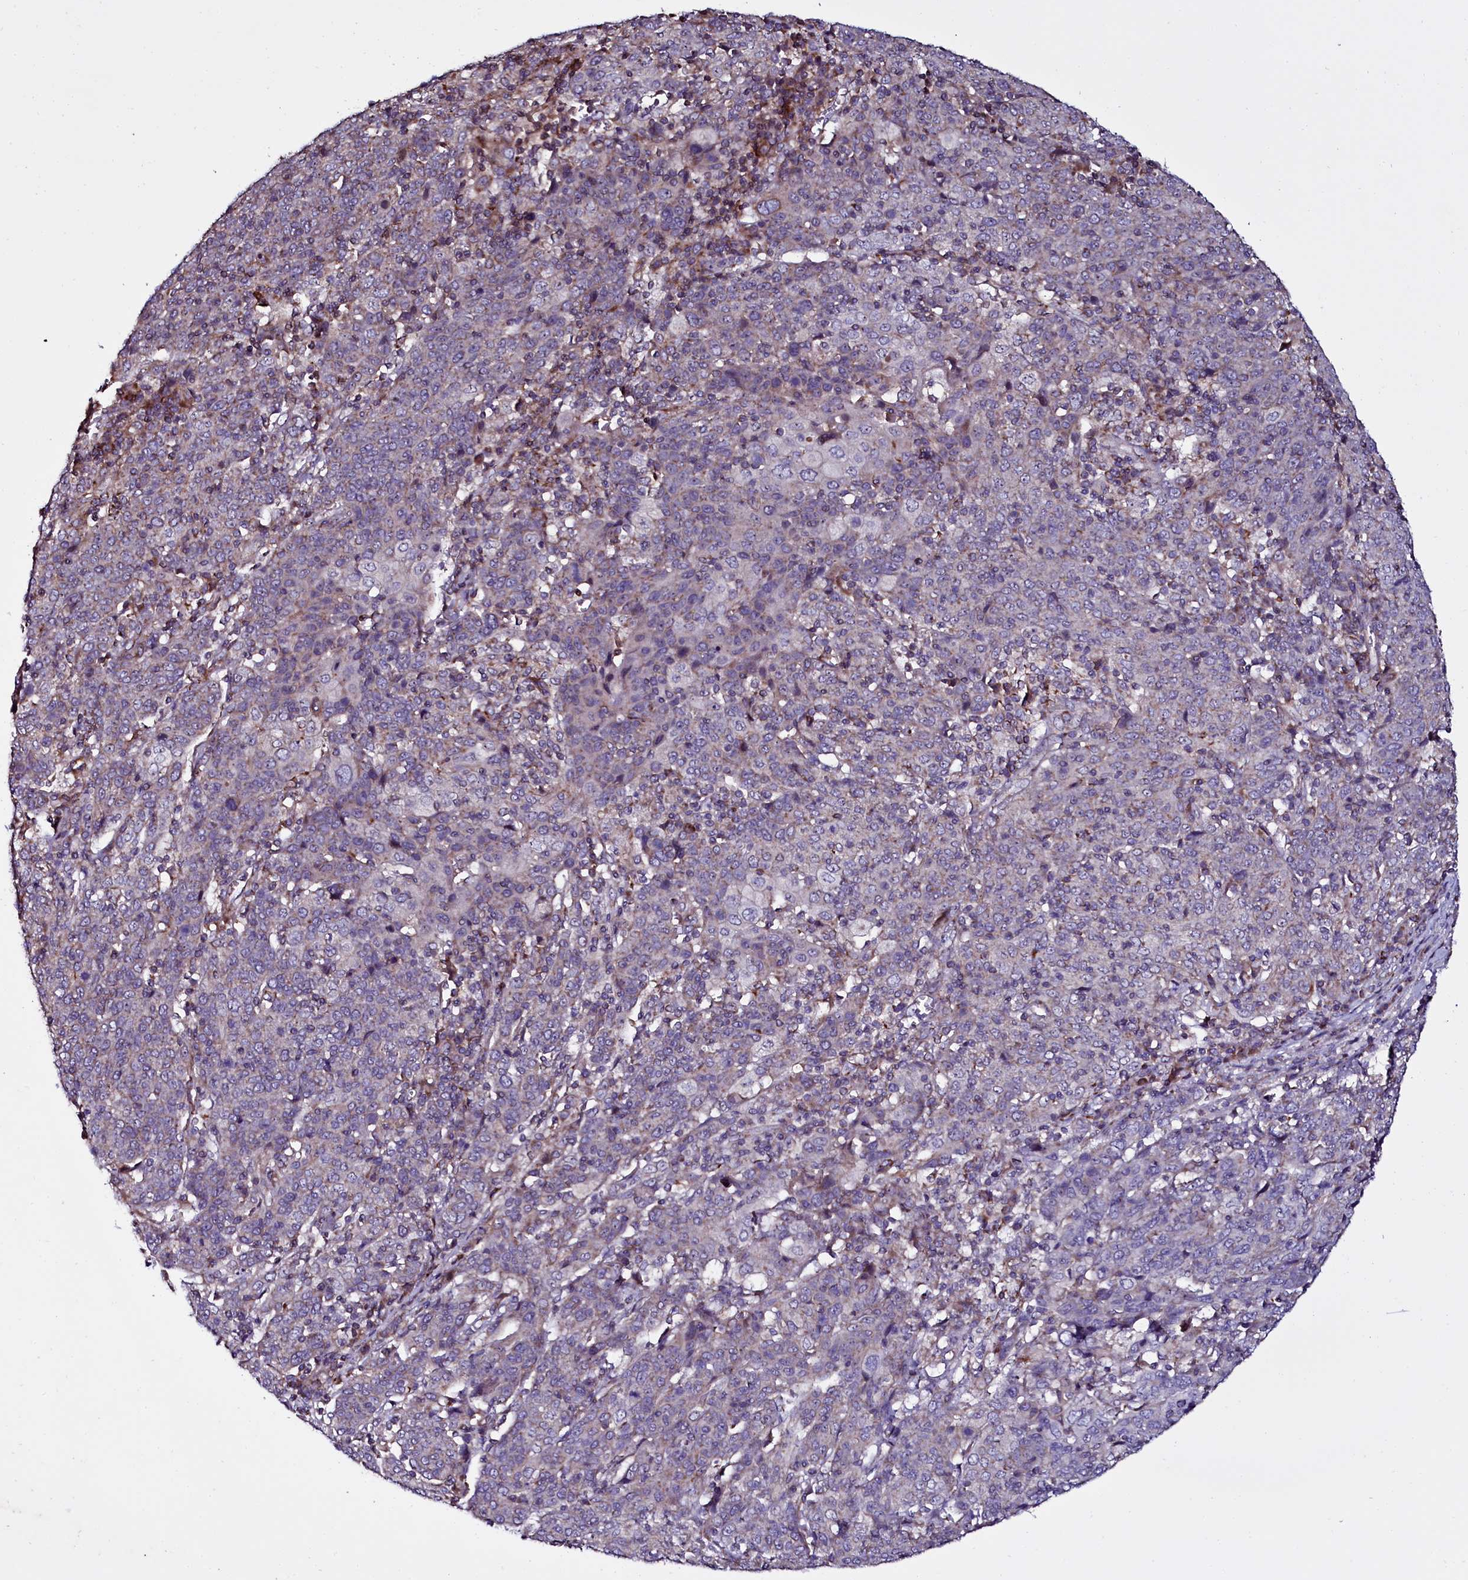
{"staining": {"intensity": "negative", "quantity": "none", "location": "none"}, "tissue": "cervical cancer", "cell_type": "Tumor cells", "image_type": "cancer", "snomed": [{"axis": "morphology", "description": "Squamous cell carcinoma, NOS"}, {"axis": "topography", "description": "Cervix"}], "caption": "Tumor cells are negative for protein expression in human cervical squamous cell carcinoma. (DAB immunohistochemistry, high magnification).", "gene": "NAA80", "patient": {"sex": "female", "age": 67}}